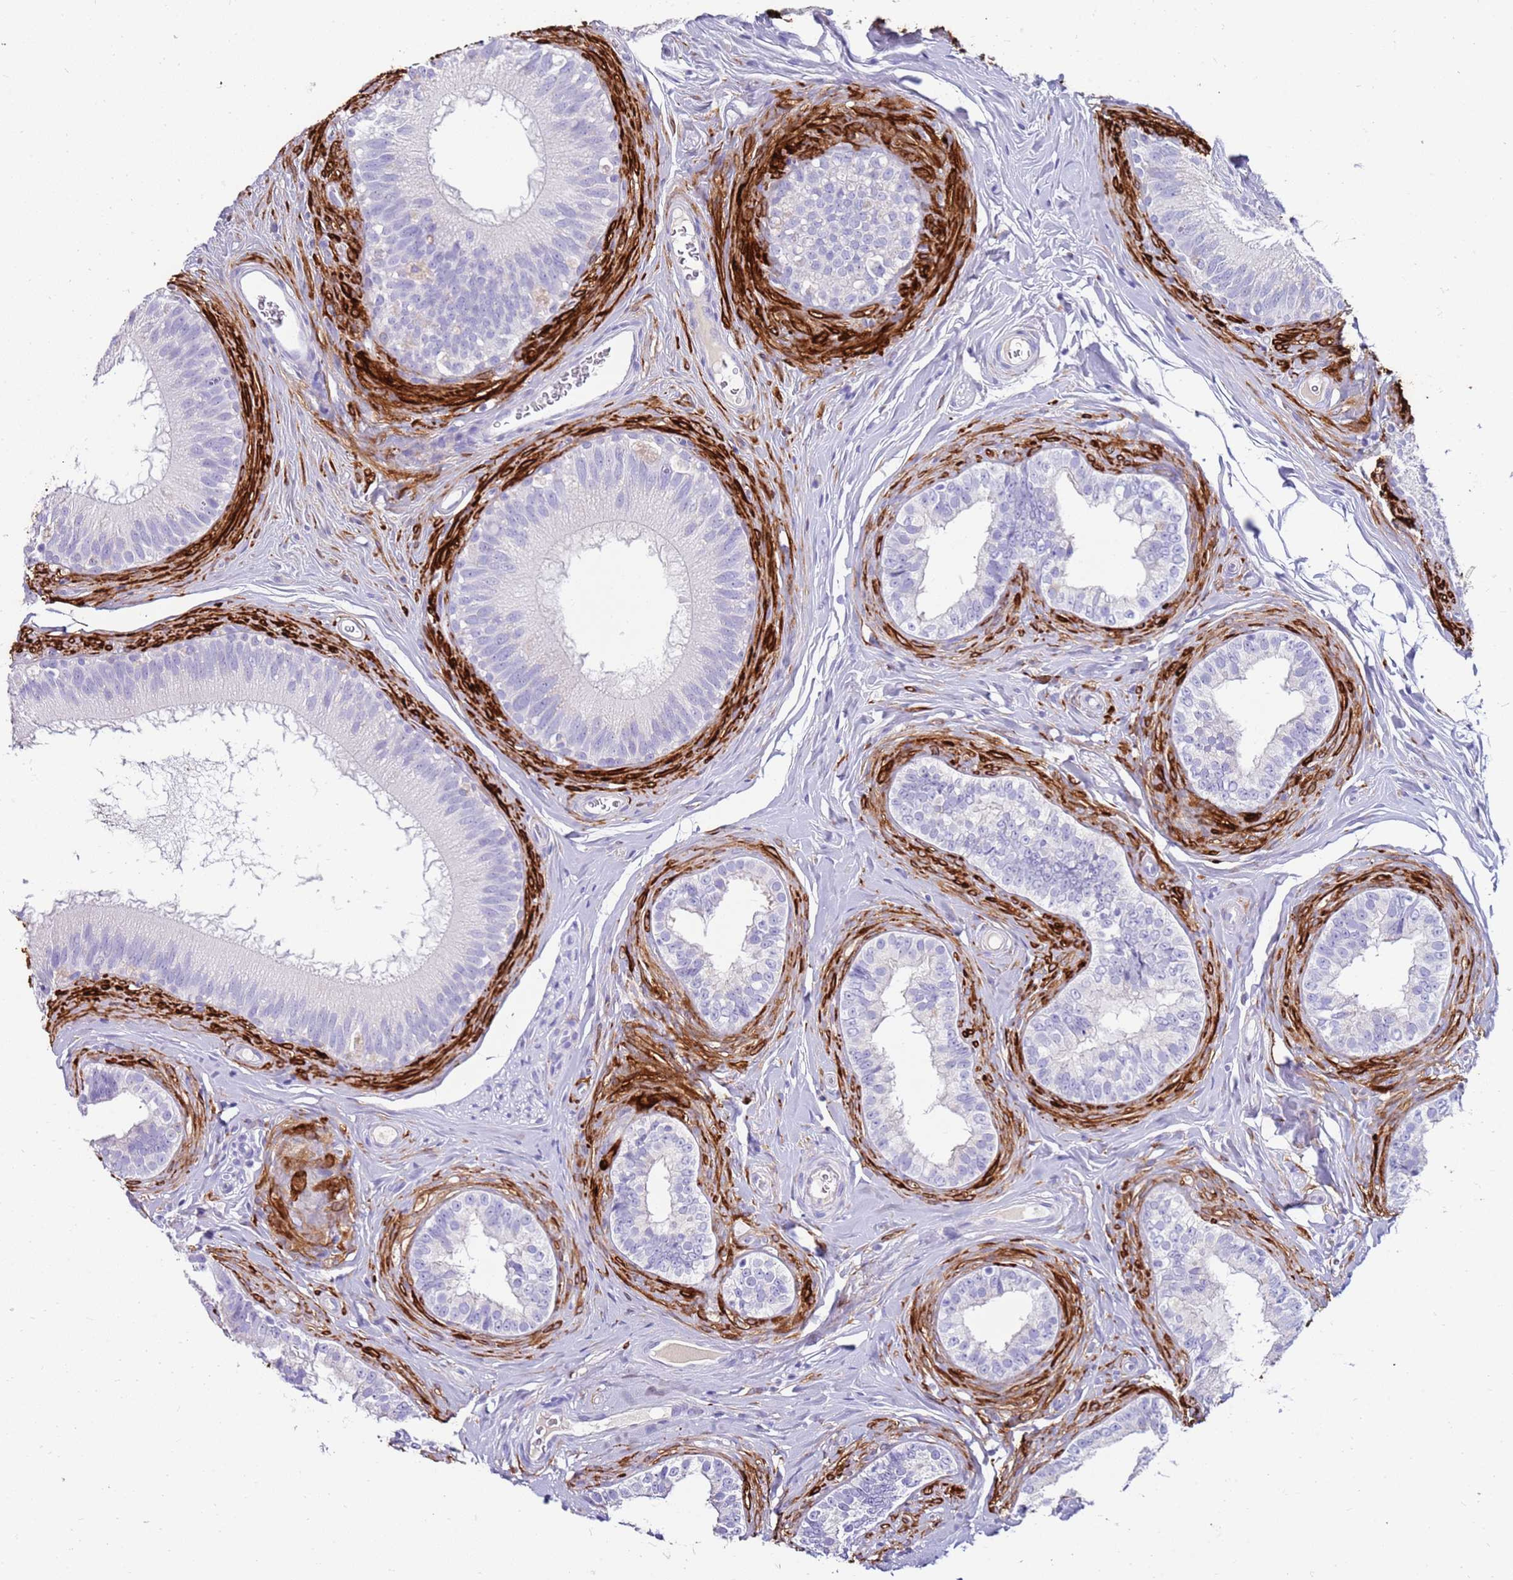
{"staining": {"intensity": "negative", "quantity": "none", "location": "none"}, "tissue": "epididymis", "cell_type": "Glandular cells", "image_type": "normal", "snomed": [{"axis": "morphology", "description": "Normal tissue, NOS"}, {"axis": "topography", "description": "Epididymis"}], "caption": "A micrograph of human epididymis is negative for staining in glandular cells. The staining was performed using DAB to visualize the protein expression in brown, while the nuclei were stained in blue with hematoxylin (Magnification: 20x).", "gene": "EVPLL", "patient": {"sex": "male", "age": 38}}